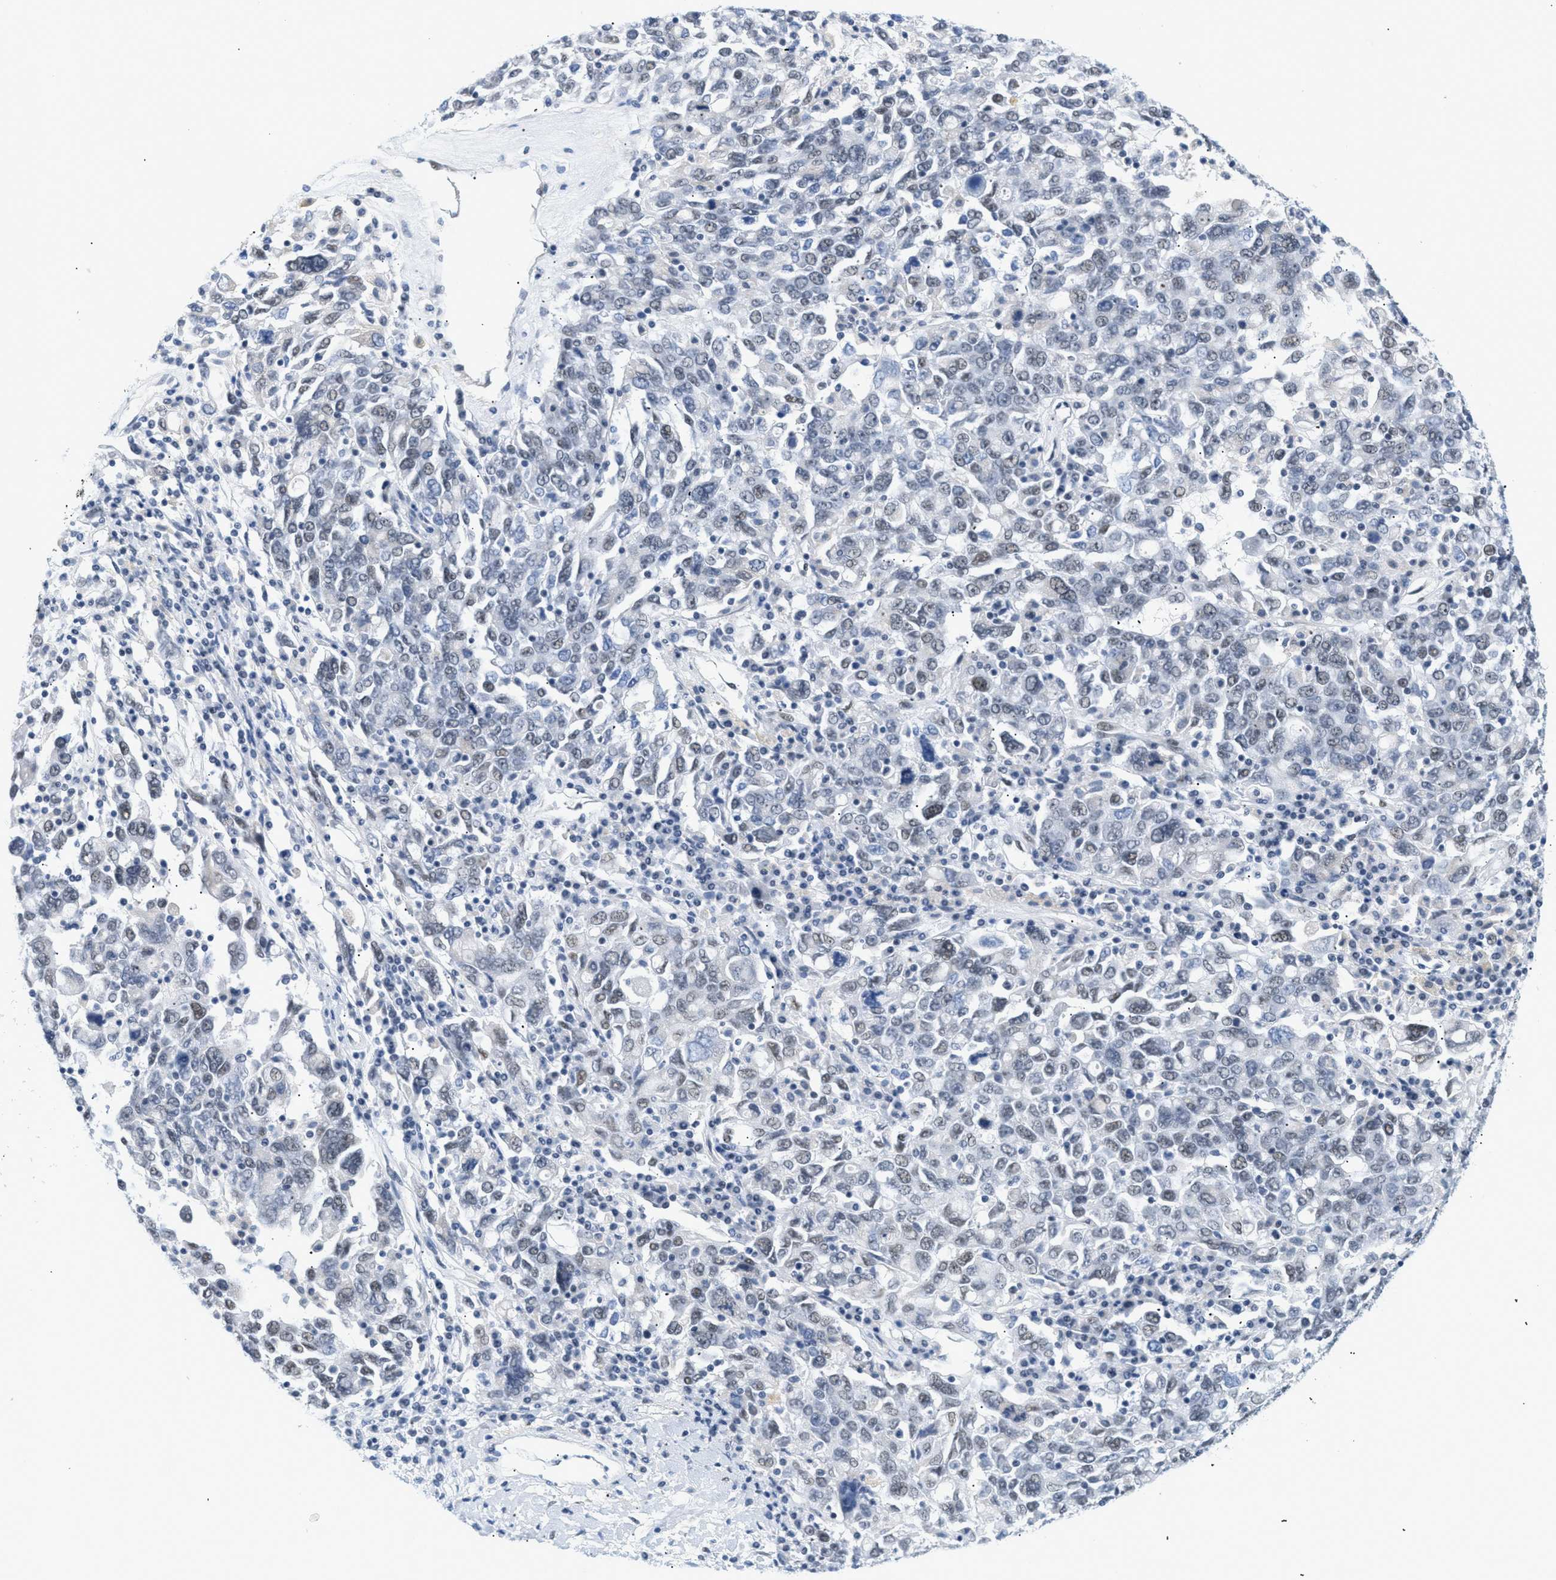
{"staining": {"intensity": "weak", "quantity": "<25%", "location": "nuclear"}, "tissue": "ovarian cancer", "cell_type": "Tumor cells", "image_type": "cancer", "snomed": [{"axis": "morphology", "description": "Carcinoma, endometroid"}, {"axis": "topography", "description": "Ovary"}], "caption": "Immunohistochemistry micrograph of neoplastic tissue: ovarian endometroid carcinoma stained with DAB (3,3'-diaminobenzidine) displays no significant protein staining in tumor cells.", "gene": "ELN", "patient": {"sex": "female", "age": 62}}